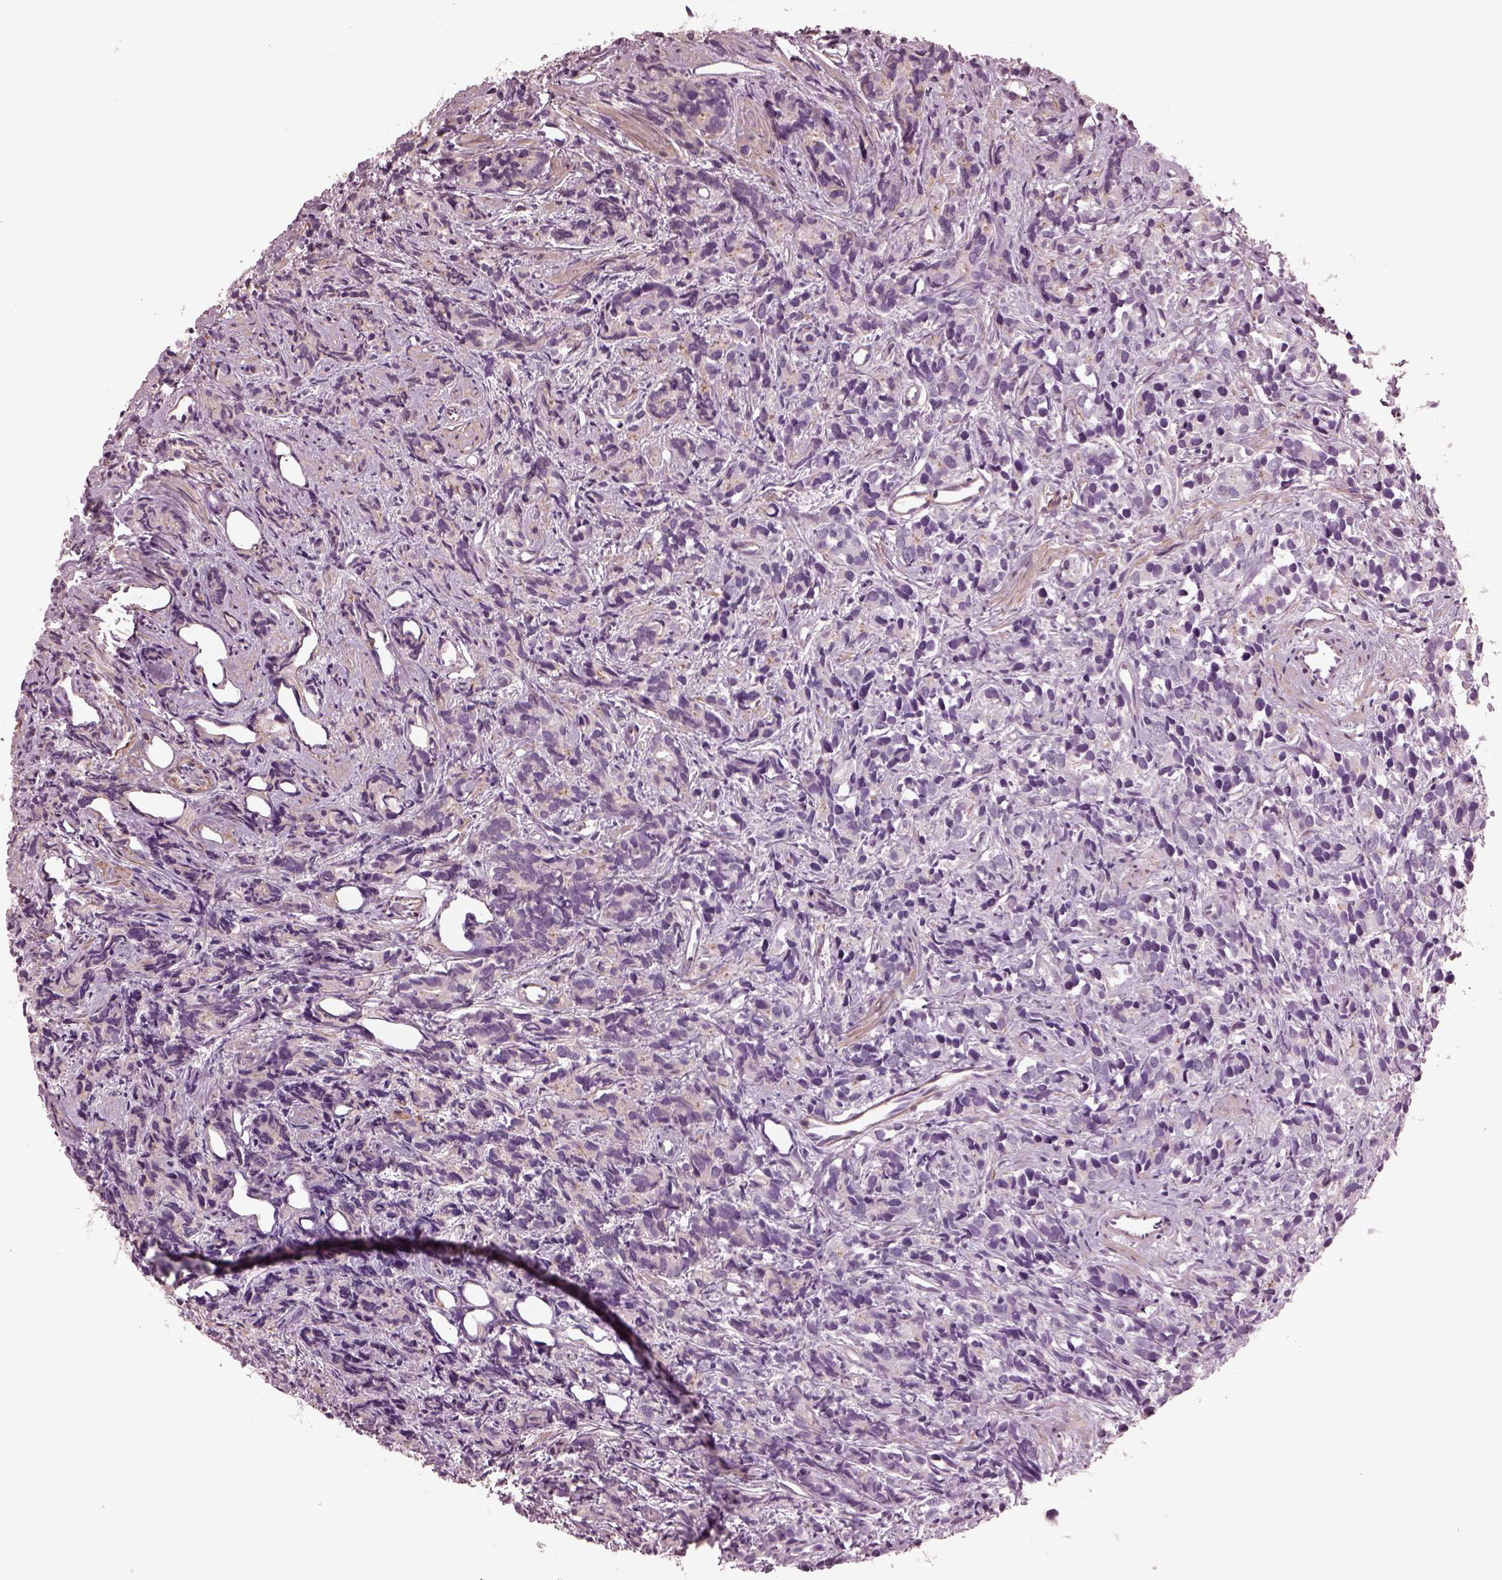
{"staining": {"intensity": "negative", "quantity": "none", "location": "none"}, "tissue": "prostate cancer", "cell_type": "Tumor cells", "image_type": "cancer", "snomed": [{"axis": "morphology", "description": "Adenocarcinoma, High grade"}, {"axis": "topography", "description": "Prostate"}], "caption": "Human adenocarcinoma (high-grade) (prostate) stained for a protein using IHC reveals no positivity in tumor cells.", "gene": "BFSP1", "patient": {"sex": "male", "age": 84}}